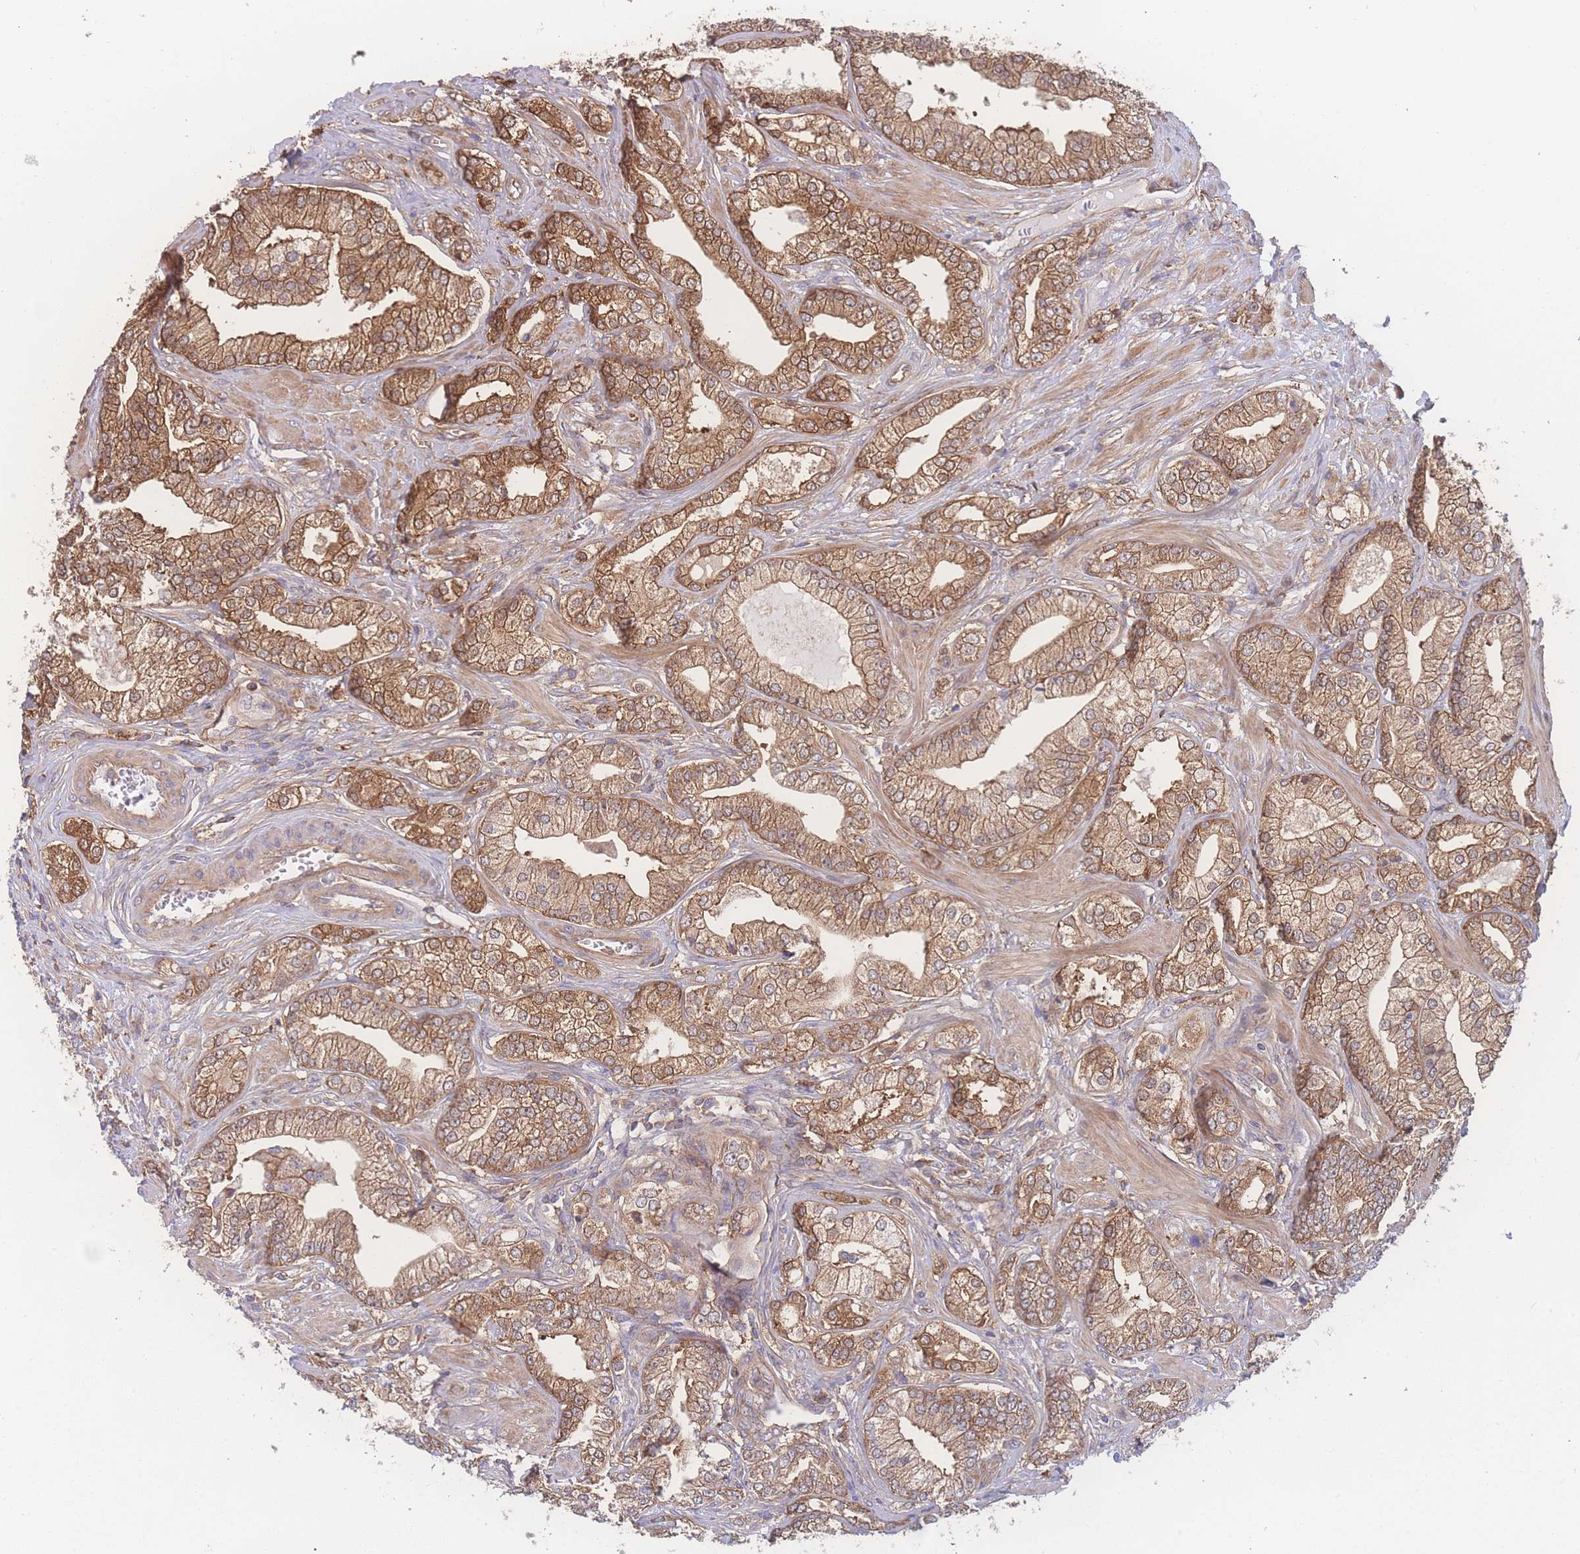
{"staining": {"intensity": "moderate", "quantity": ">75%", "location": "cytoplasmic/membranous"}, "tissue": "prostate cancer", "cell_type": "Tumor cells", "image_type": "cancer", "snomed": [{"axis": "morphology", "description": "Adenocarcinoma, High grade"}, {"axis": "topography", "description": "Prostate"}], "caption": "Adenocarcinoma (high-grade) (prostate) tissue demonstrates moderate cytoplasmic/membranous positivity in approximately >75% of tumor cells, visualized by immunohistochemistry. The staining is performed using DAB (3,3'-diaminobenzidine) brown chromogen to label protein expression. The nuclei are counter-stained blue using hematoxylin.", "gene": "CFAP97", "patient": {"sex": "male", "age": 50}}